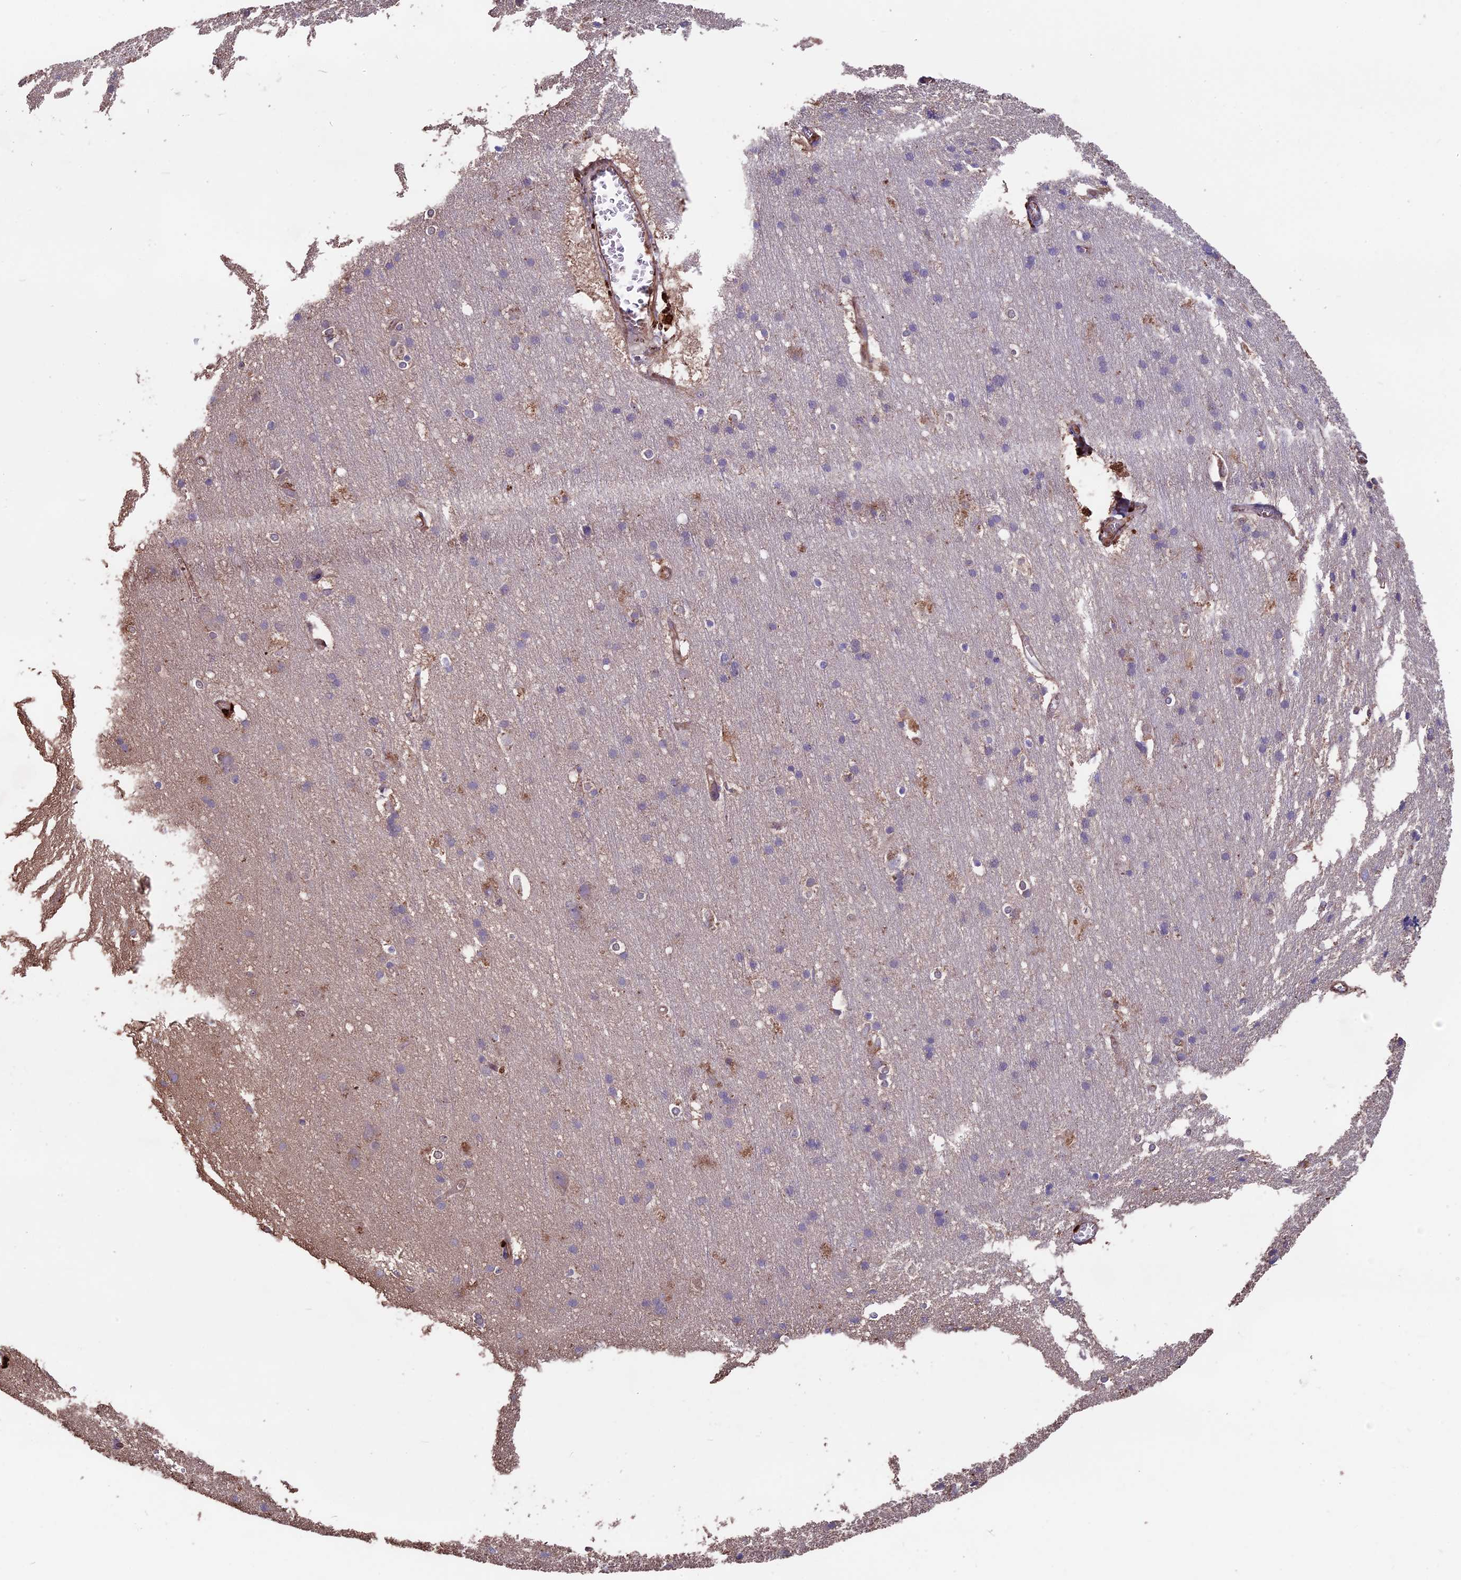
{"staining": {"intensity": "moderate", "quantity": ">75%", "location": "cytoplasmic/membranous"}, "tissue": "cerebral cortex", "cell_type": "Endothelial cells", "image_type": "normal", "snomed": [{"axis": "morphology", "description": "Normal tissue, NOS"}, {"axis": "topography", "description": "Cerebral cortex"}], "caption": "DAB immunohistochemical staining of benign human cerebral cortex exhibits moderate cytoplasmic/membranous protein positivity in about >75% of endothelial cells.", "gene": "SEH1L", "patient": {"sex": "male", "age": 54}}